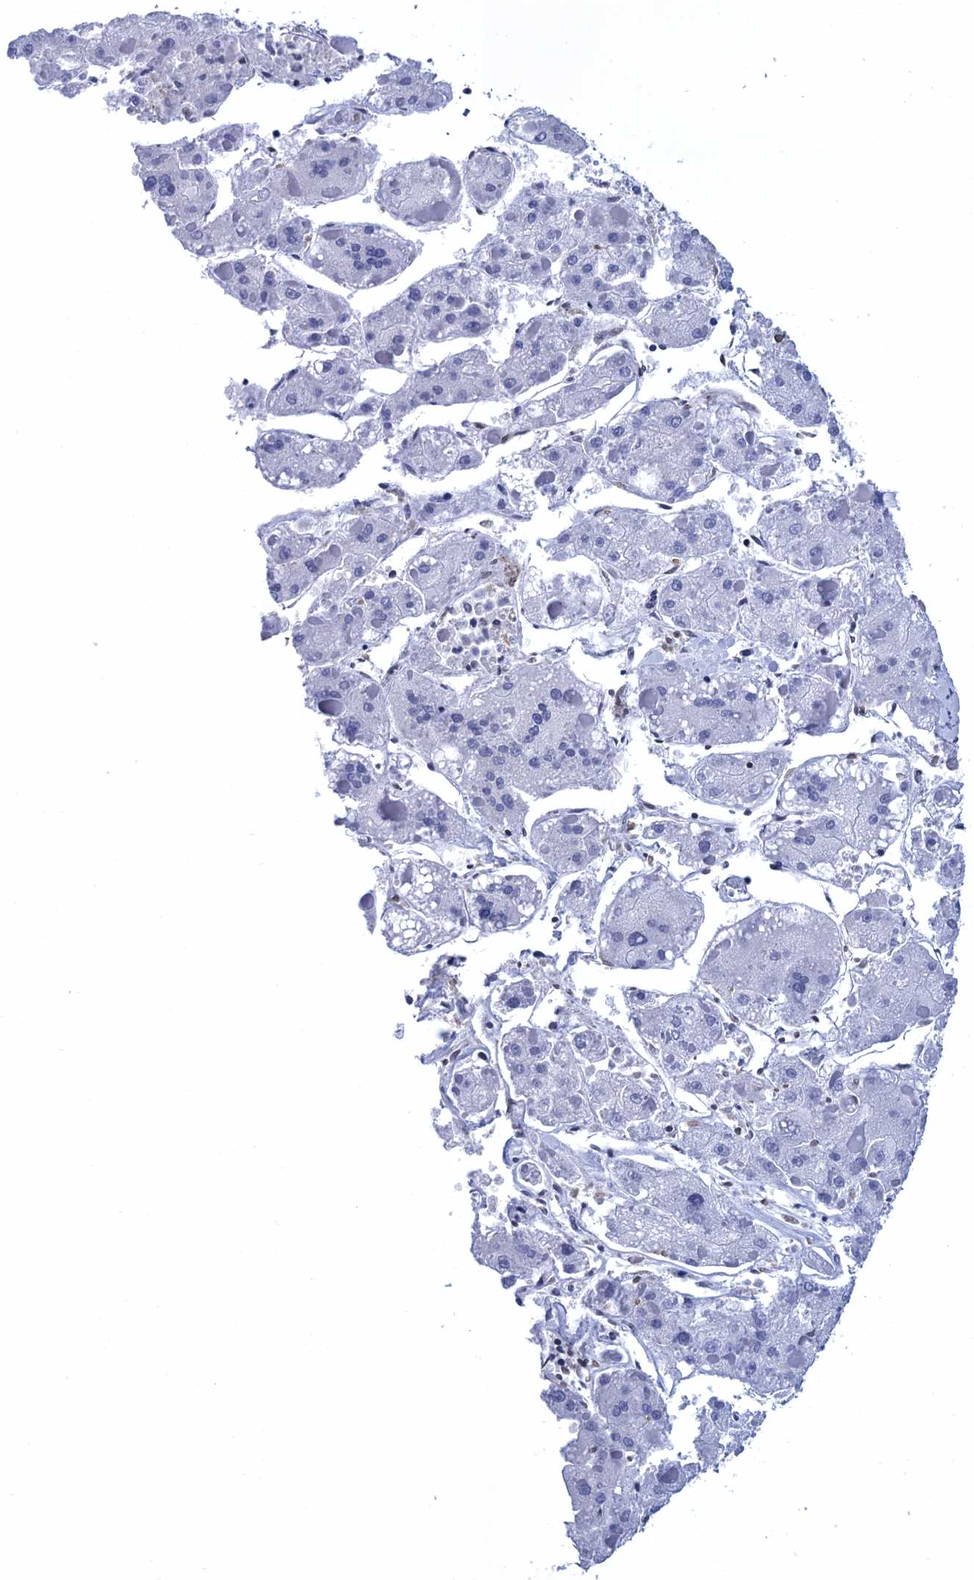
{"staining": {"intensity": "negative", "quantity": "none", "location": "none"}, "tissue": "liver cancer", "cell_type": "Tumor cells", "image_type": "cancer", "snomed": [{"axis": "morphology", "description": "Carcinoma, Hepatocellular, NOS"}, {"axis": "topography", "description": "Liver"}], "caption": "An immunohistochemistry (IHC) photomicrograph of liver hepatocellular carcinoma is shown. There is no staining in tumor cells of liver hepatocellular carcinoma.", "gene": "METTL25", "patient": {"sex": "female", "age": 73}}